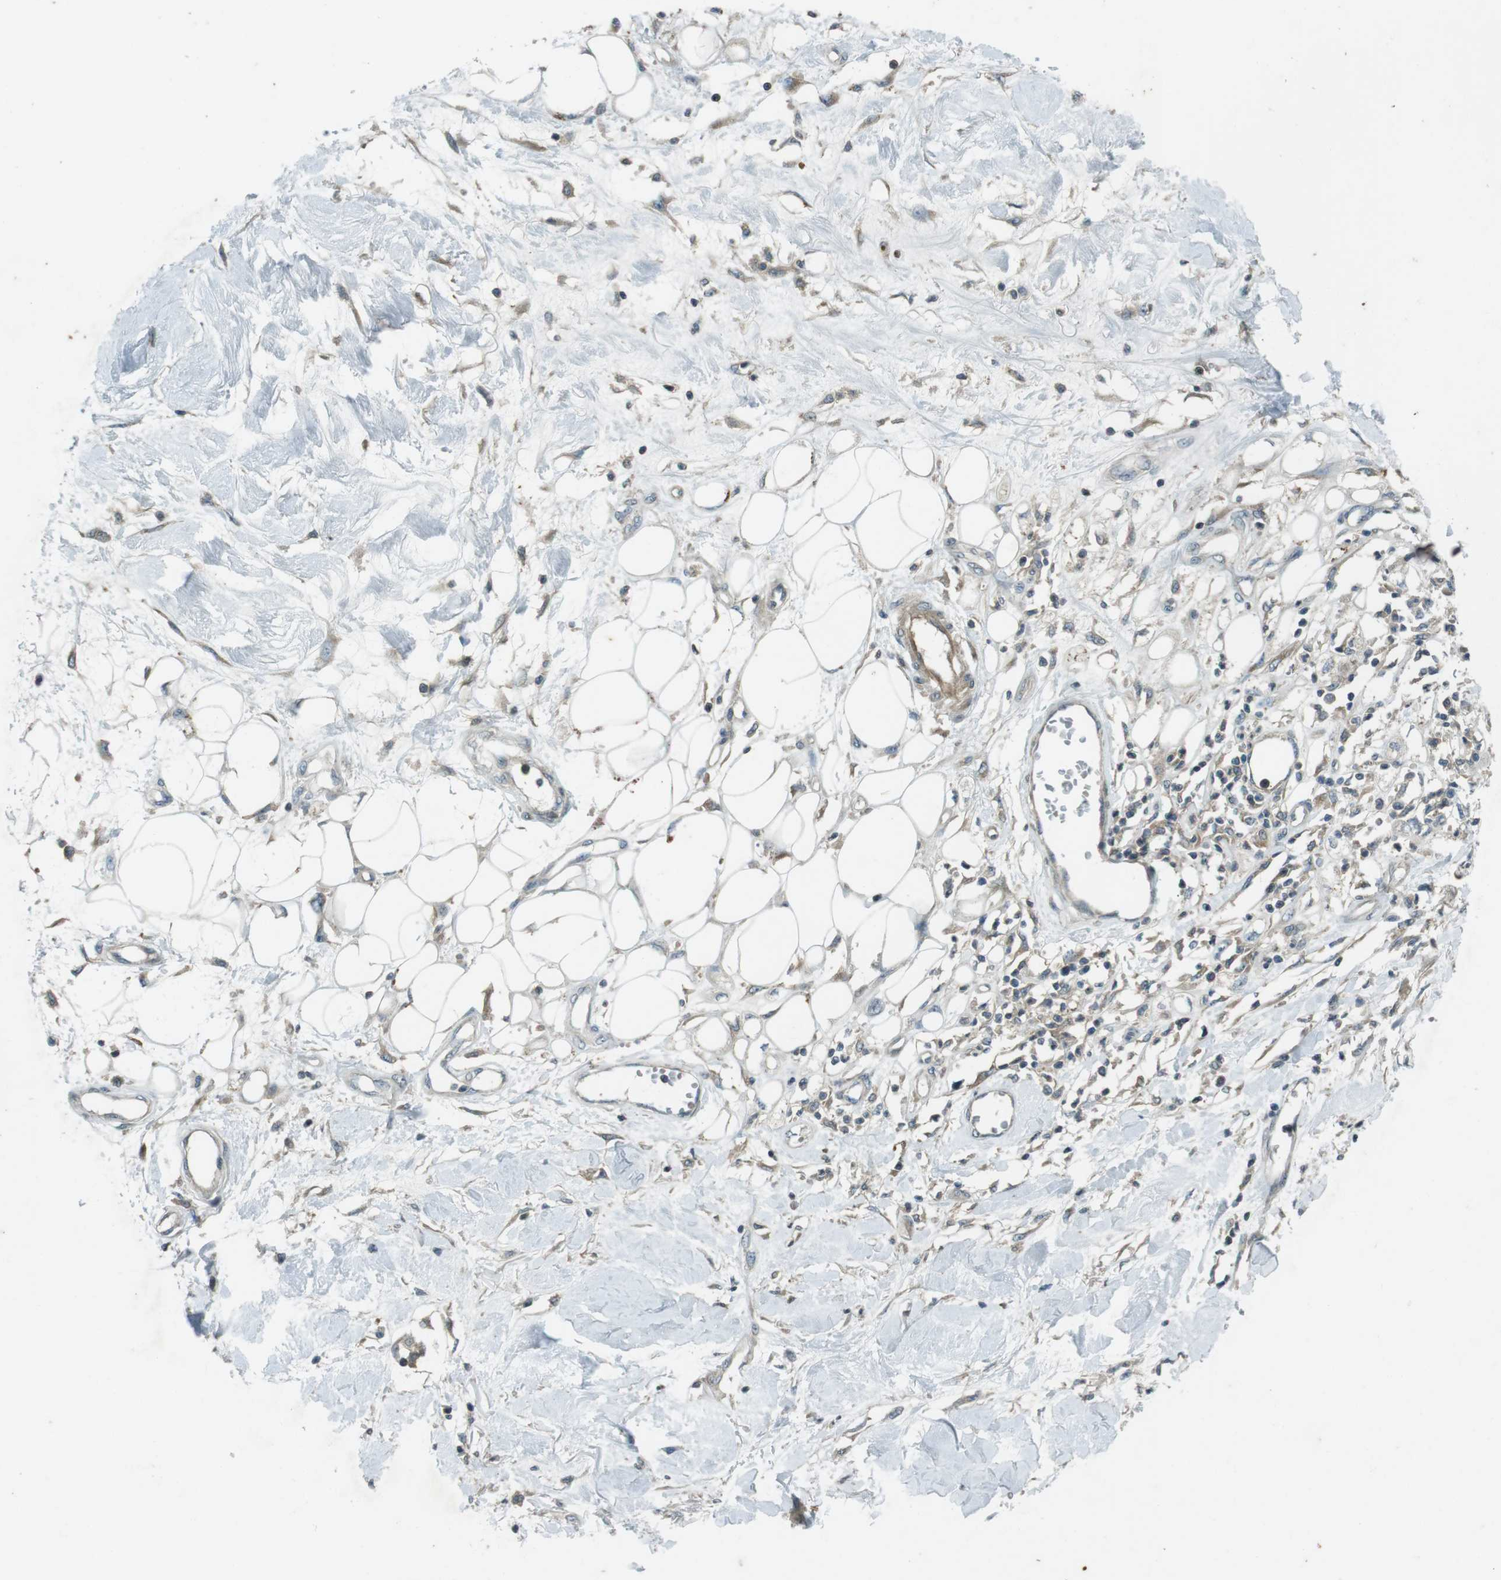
{"staining": {"intensity": "negative", "quantity": "none", "location": "none"}, "tissue": "adipose tissue", "cell_type": "Adipocytes", "image_type": "normal", "snomed": [{"axis": "morphology", "description": "Normal tissue, NOS"}, {"axis": "morphology", "description": "Squamous cell carcinoma, NOS"}, {"axis": "topography", "description": "Skin"}, {"axis": "topography", "description": "Peripheral nerve tissue"}], "caption": "Immunohistochemical staining of unremarkable human adipose tissue reveals no significant expression in adipocytes.", "gene": "ZYX", "patient": {"sex": "male", "age": 83}}